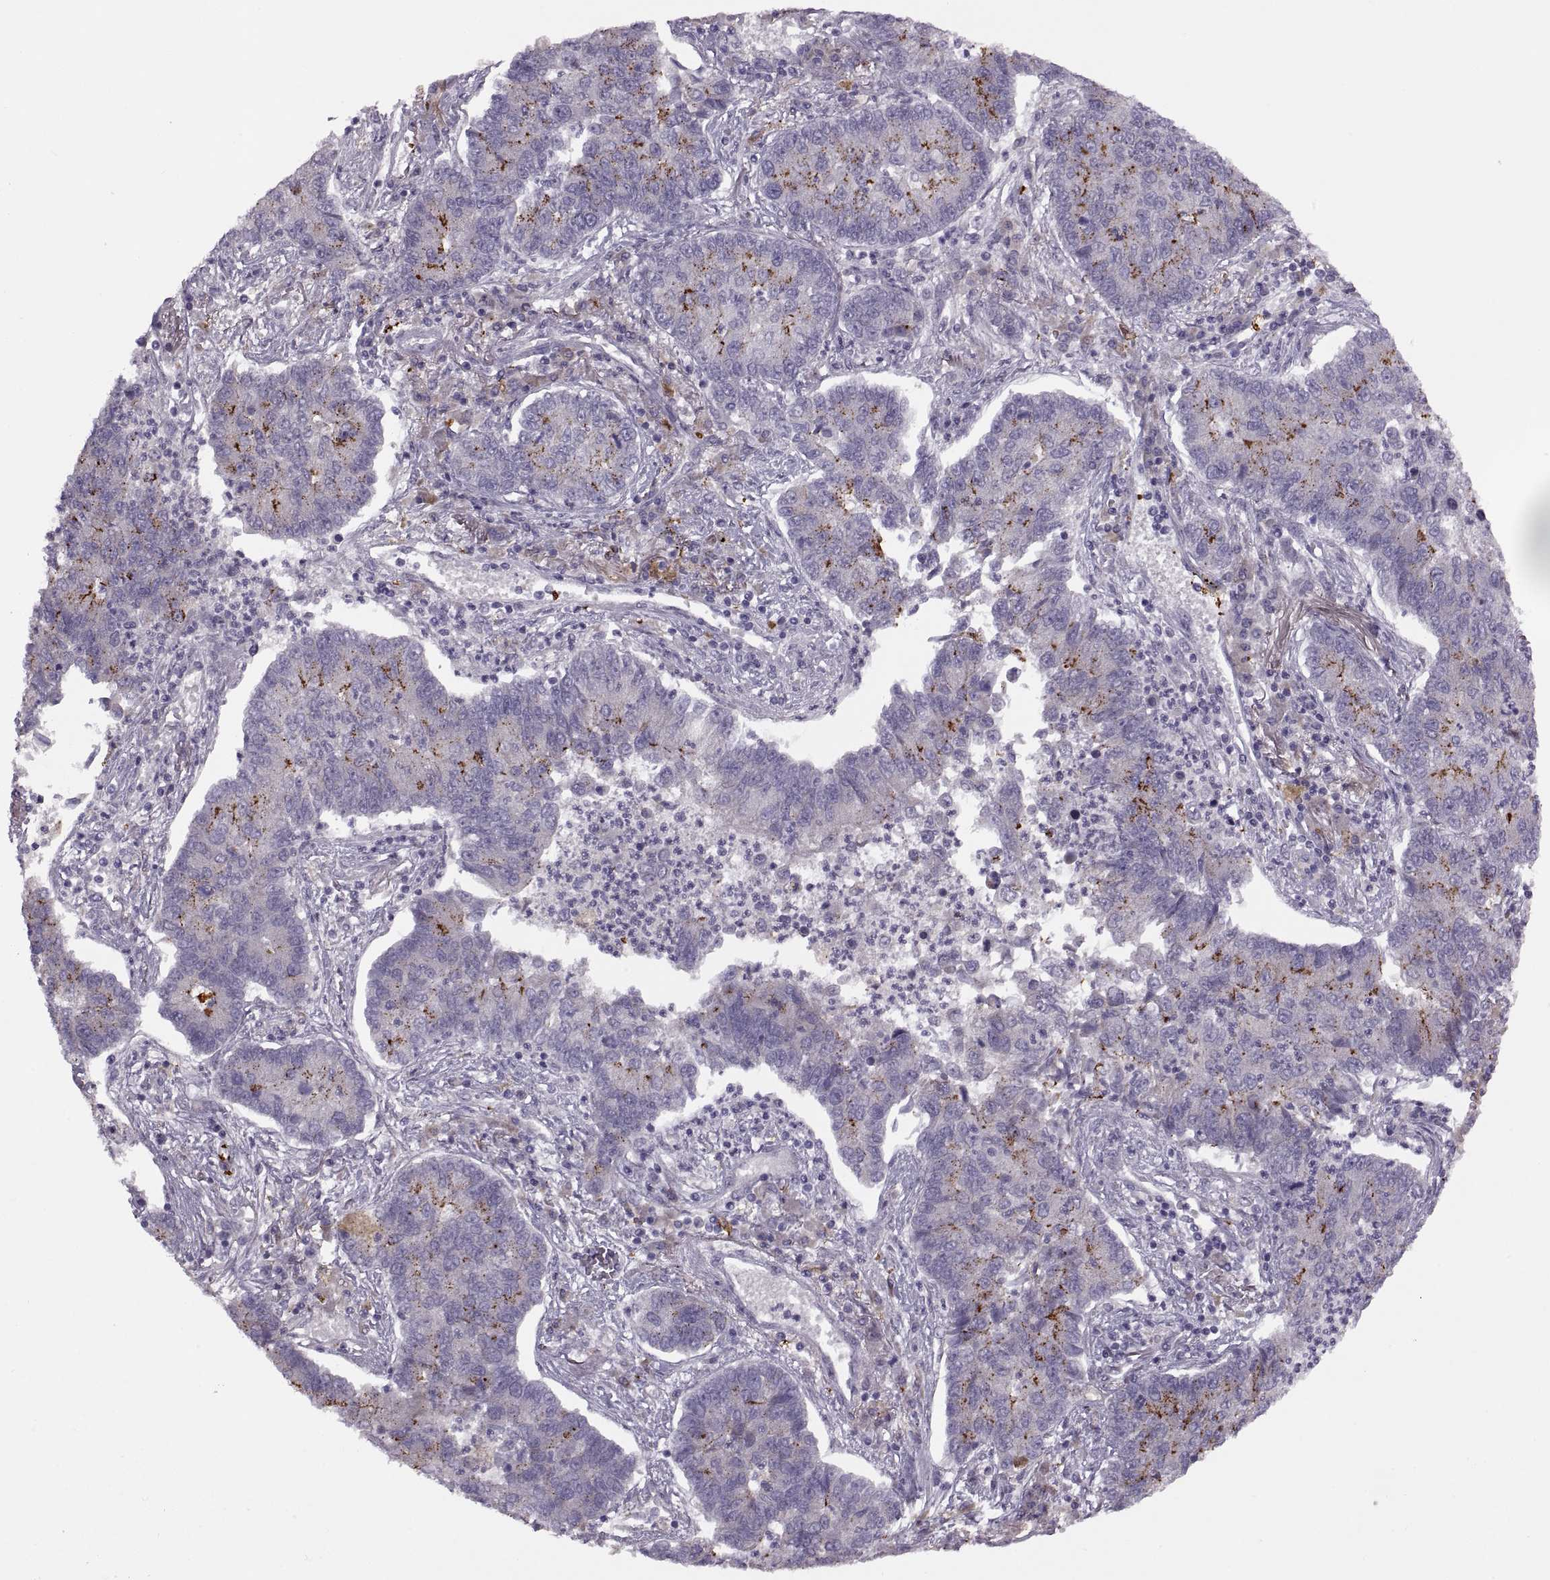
{"staining": {"intensity": "negative", "quantity": "none", "location": "none"}, "tissue": "lung cancer", "cell_type": "Tumor cells", "image_type": "cancer", "snomed": [{"axis": "morphology", "description": "Adenocarcinoma, NOS"}, {"axis": "topography", "description": "Lung"}], "caption": "Immunohistochemical staining of lung cancer (adenocarcinoma) demonstrates no significant expression in tumor cells. The staining is performed using DAB brown chromogen with nuclei counter-stained in using hematoxylin.", "gene": "H2AP", "patient": {"sex": "female", "age": 57}}